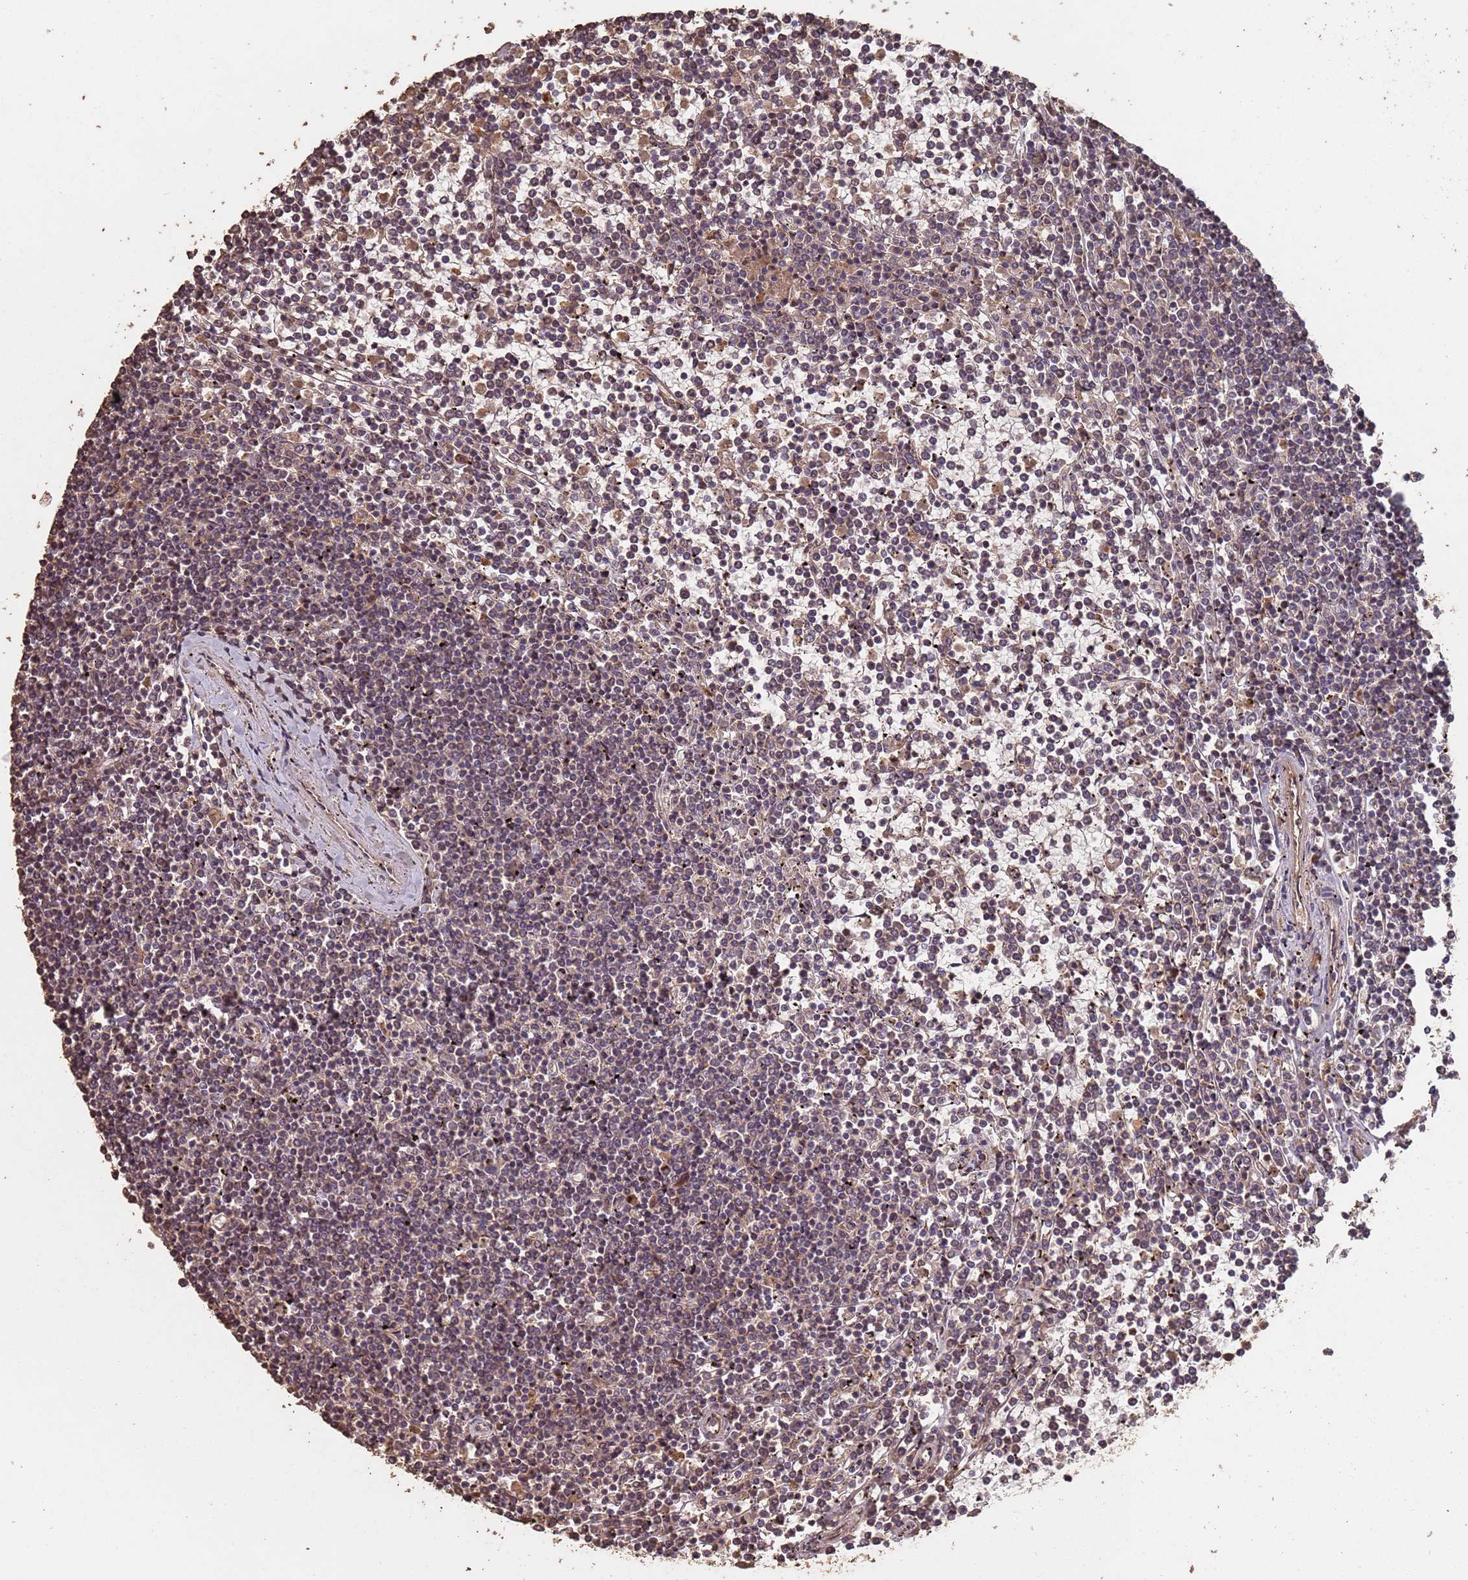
{"staining": {"intensity": "weak", "quantity": "<25%", "location": "cytoplasmic/membranous,nuclear"}, "tissue": "lymphoma", "cell_type": "Tumor cells", "image_type": "cancer", "snomed": [{"axis": "morphology", "description": "Malignant lymphoma, non-Hodgkin's type, Low grade"}, {"axis": "topography", "description": "Spleen"}], "caption": "A histopathology image of lymphoma stained for a protein reveals no brown staining in tumor cells.", "gene": "FRAT1", "patient": {"sex": "female", "age": 19}}